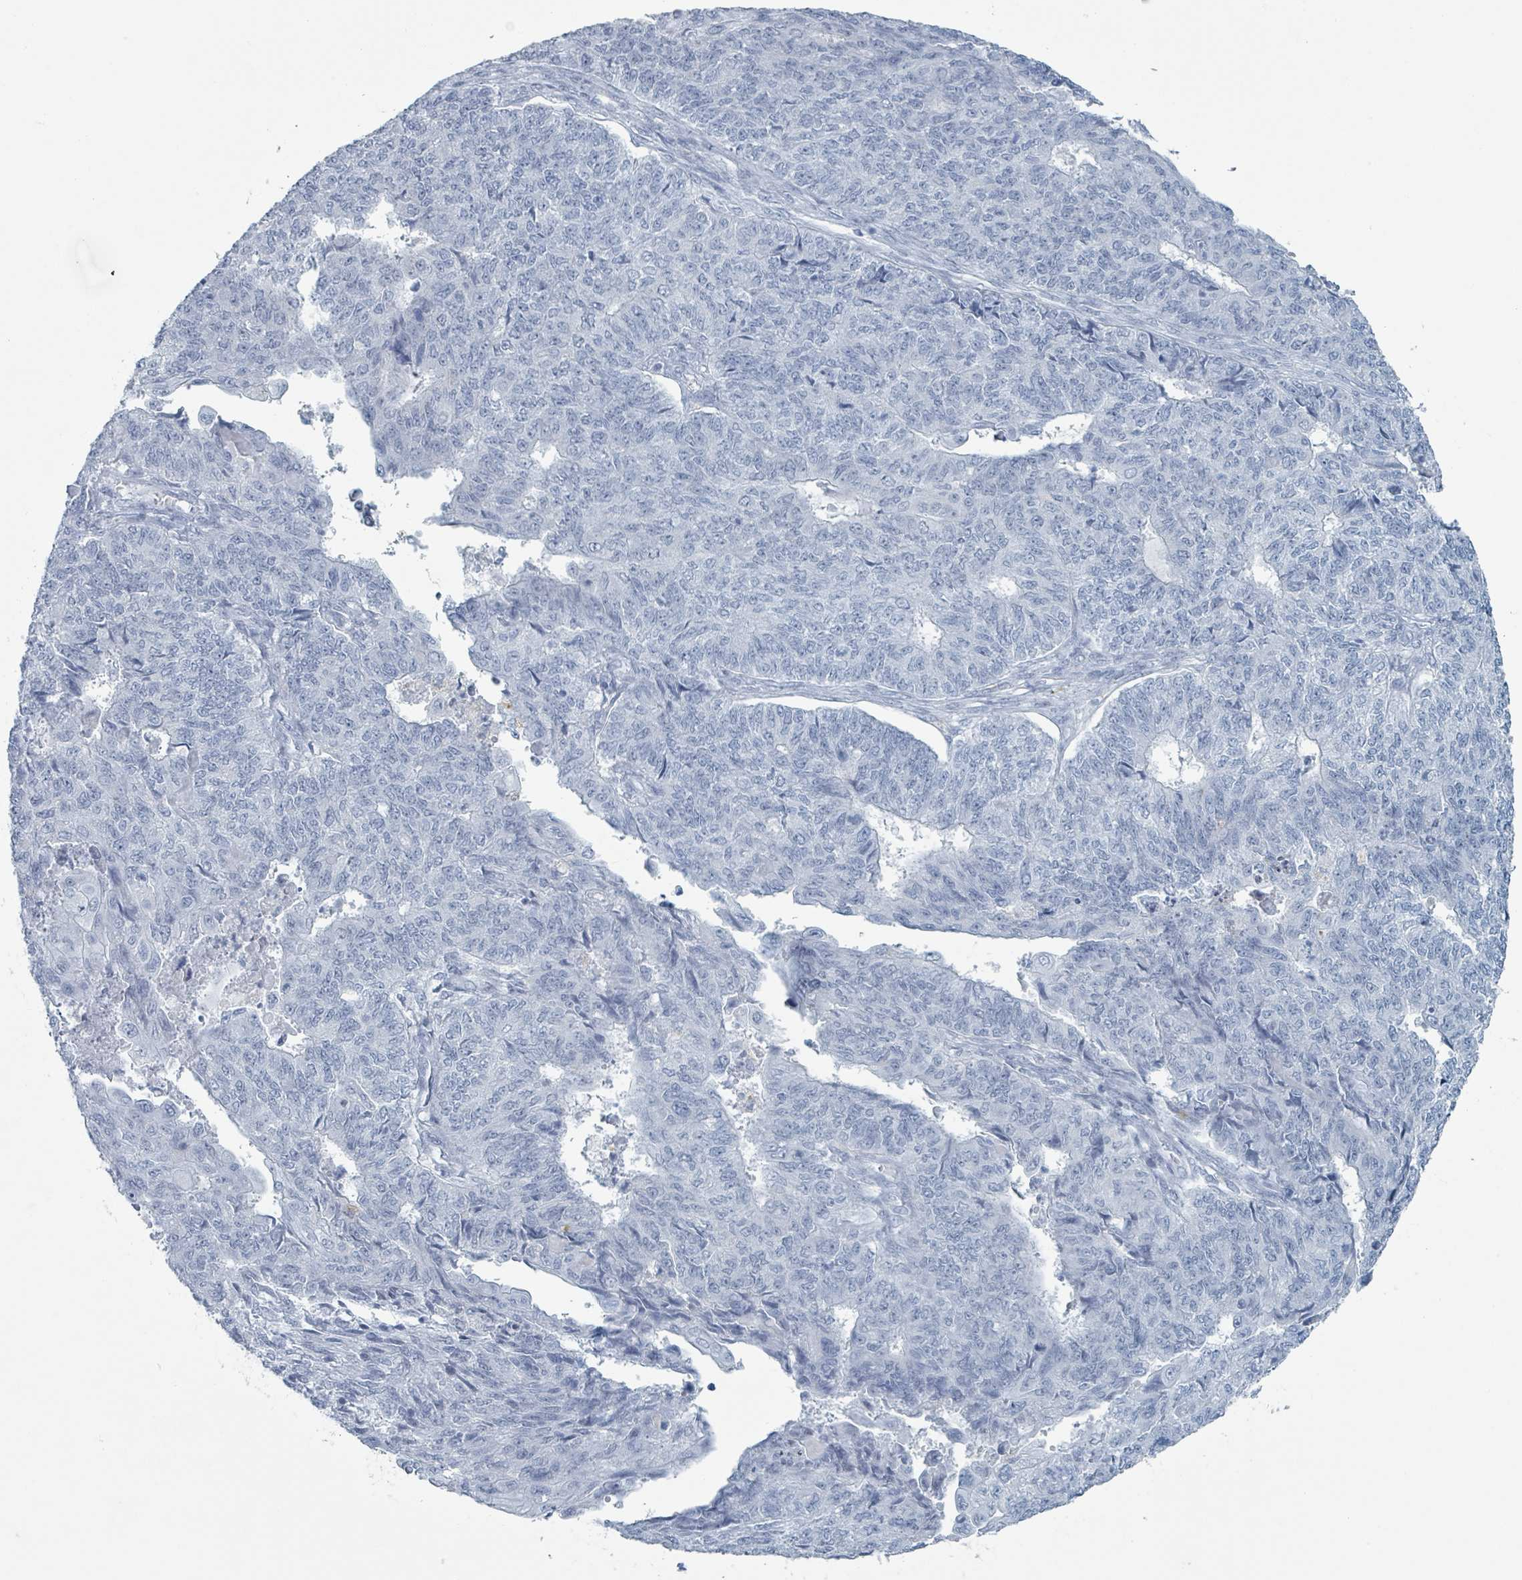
{"staining": {"intensity": "negative", "quantity": "none", "location": "none"}, "tissue": "endometrial cancer", "cell_type": "Tumor cells", "image_type": "cancer", "snomed": [{"axis": "morphology", "description": "Adenocarcinoma, NOS"}, {"axis": "topography", "description": "Endometrium"}], "caption": "IHC photomicrograph of human endometrial cancer (adenocarcinoma) stained for a protein (brown), which exhibits no staining in tumor cells.", "gene": "GPR15LG", "patient": {"sex": "female", "age": 32}}